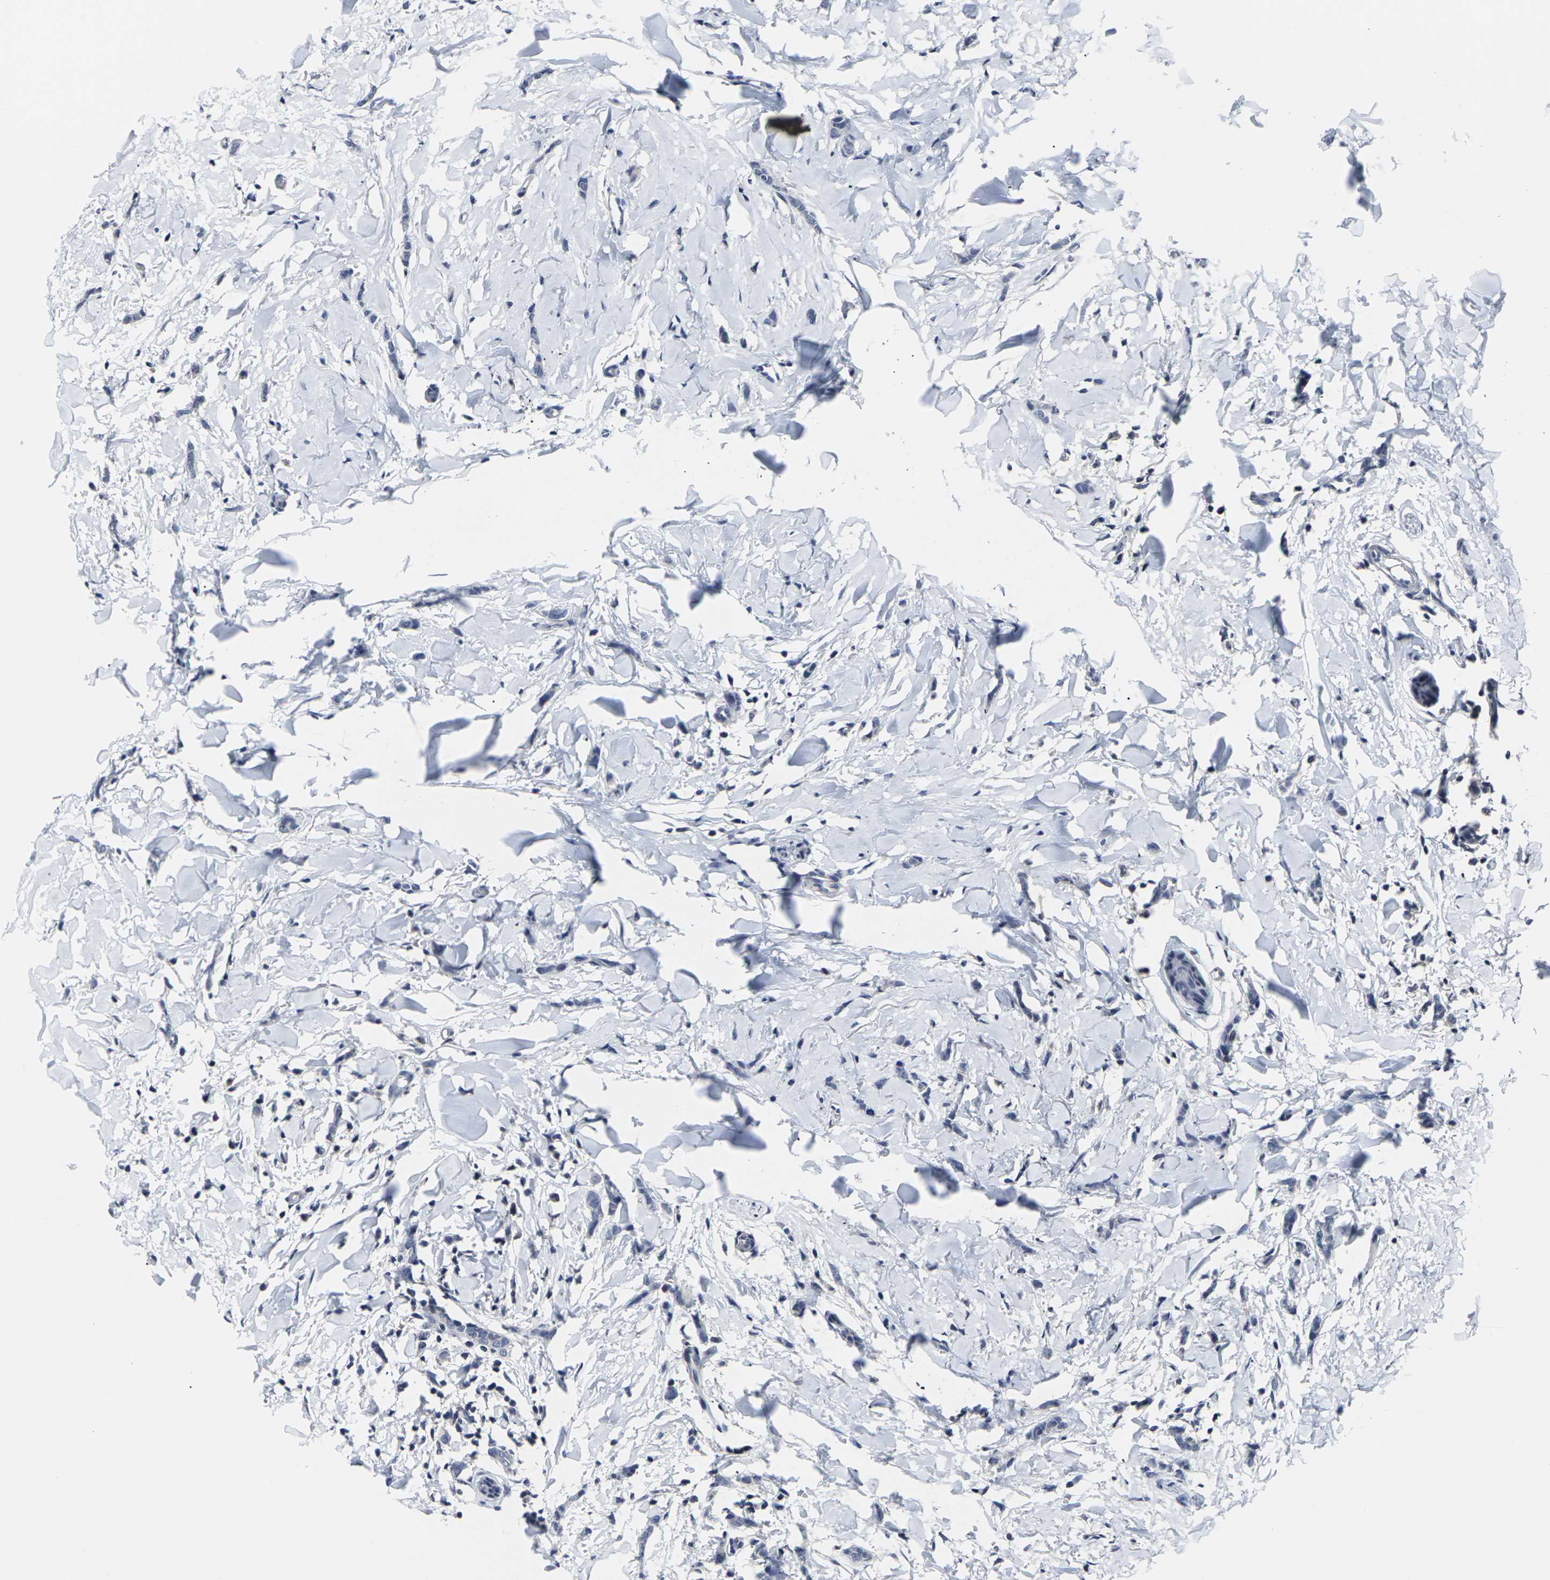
{"staining": {"intensity": "negative", "quantity": "none", "location": "none"}, "tissue": "breast cancer", "cell_type": "Tumor cells", "image_type": "cancer", "snomed": [{"axis": "morphology", "description": "Lobular carcinoma"}, {"axis": "topography", "description": "Skin"}, {"axis": "topography", "description": "Breast"}], "caption": "The immunohistochemistry micrograph has no significant staining in tumor cells of lobular carcinoma (breast) tissue.", "gene": "MSANTD4", "patient": {"sex": "female", "age": 46}}